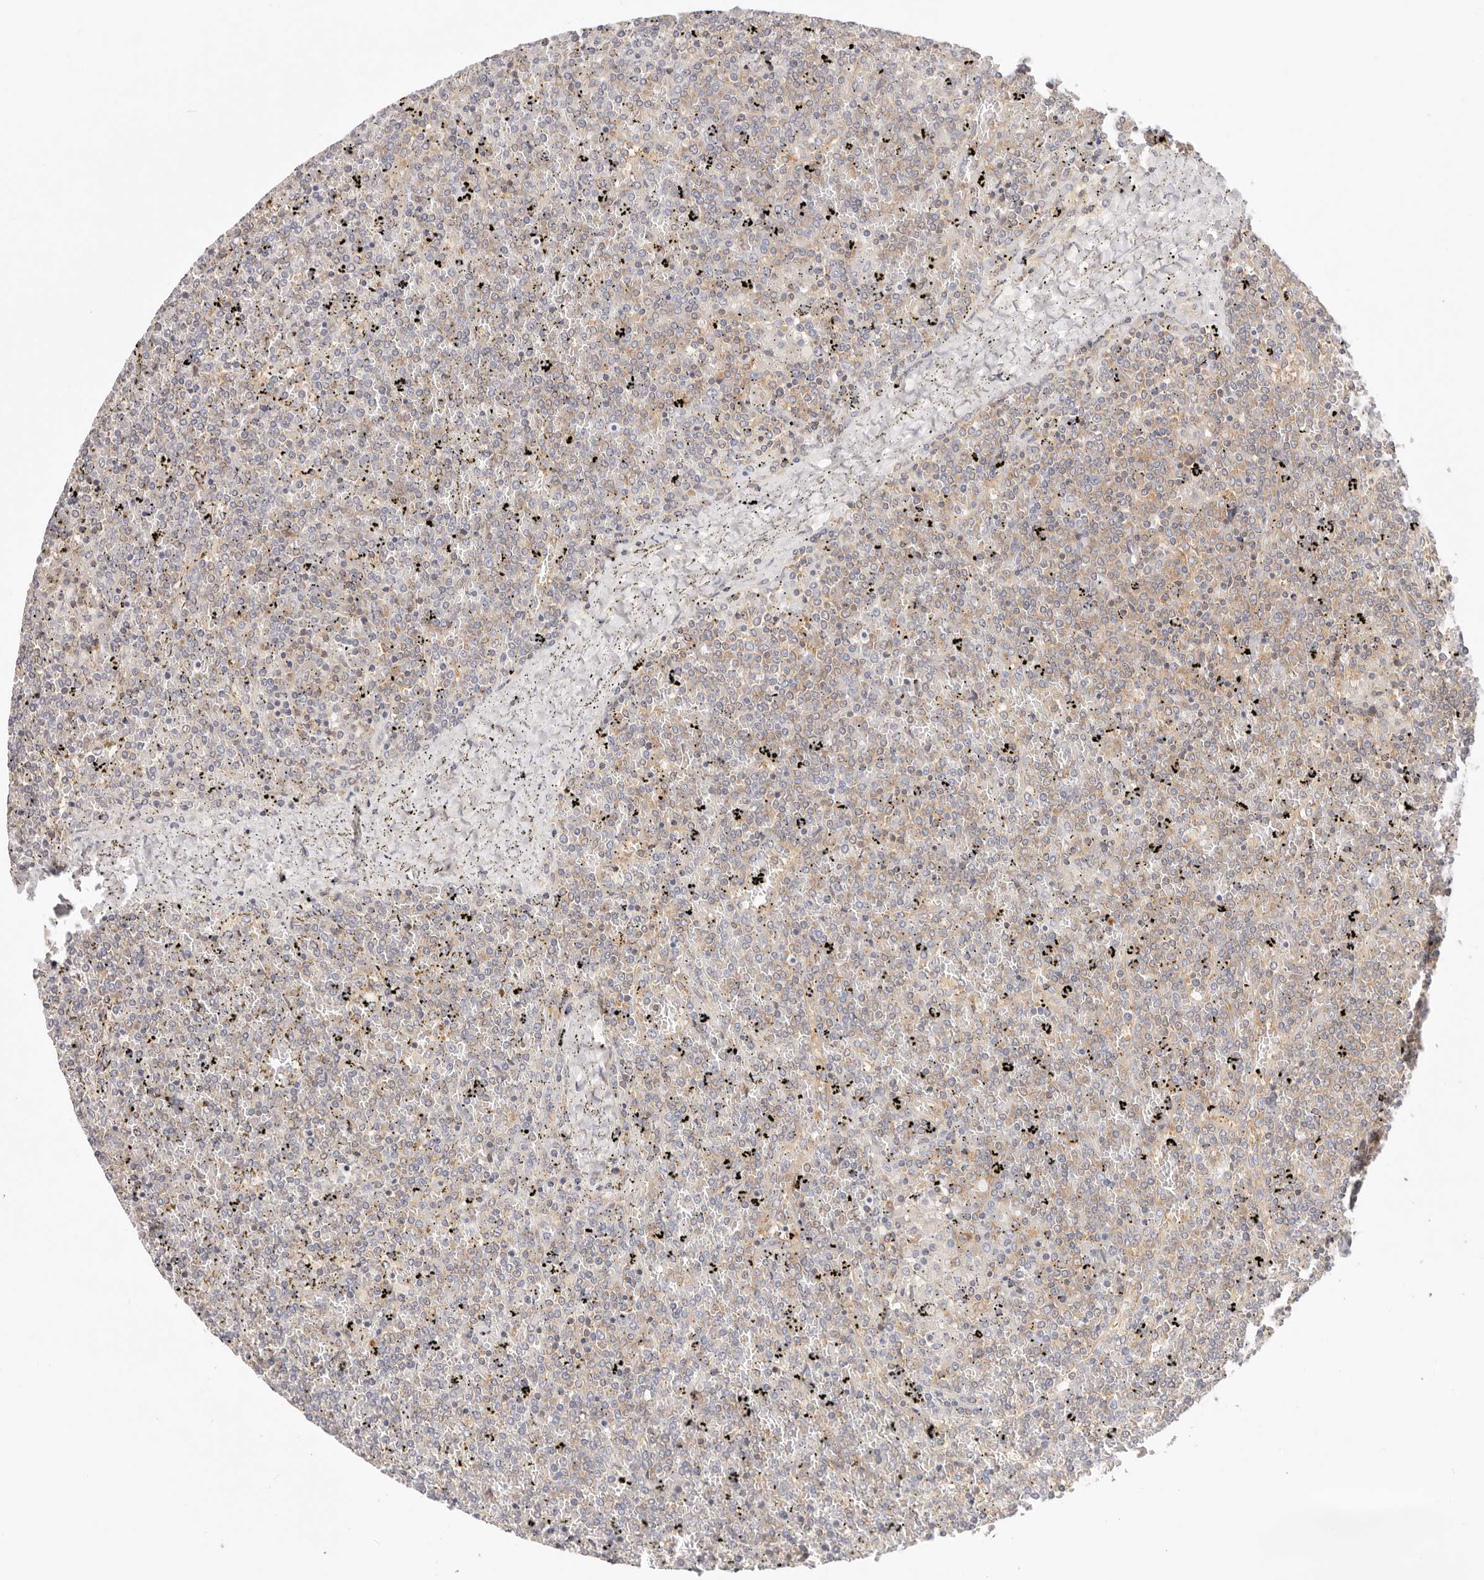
{"staining": {"intensity": "moderate", "quantity": "<25%", "location": "cytoplasmic/membranous"}, "tissue": "lymphoma", "cell_type": "Tumor cells", "image_type": "cancer", "snomed": [{"axis": "morphology", "description": "Malignant lymphoma, non-Hodgkin's type, Low grade"}, {"axis": "topography", "description": "Spleen"}], "caption": "An IHC histopathology image of neoplastic tissue is shown. Protein staining in brown labels moderate cytoplasmic/membranous positivity in lymphoma within tumor cells. (Brightfield microscopy of DAB IHC at high magnification).", "gene": "KCMF1", "patient": {"sex": "female", "age": 19}}